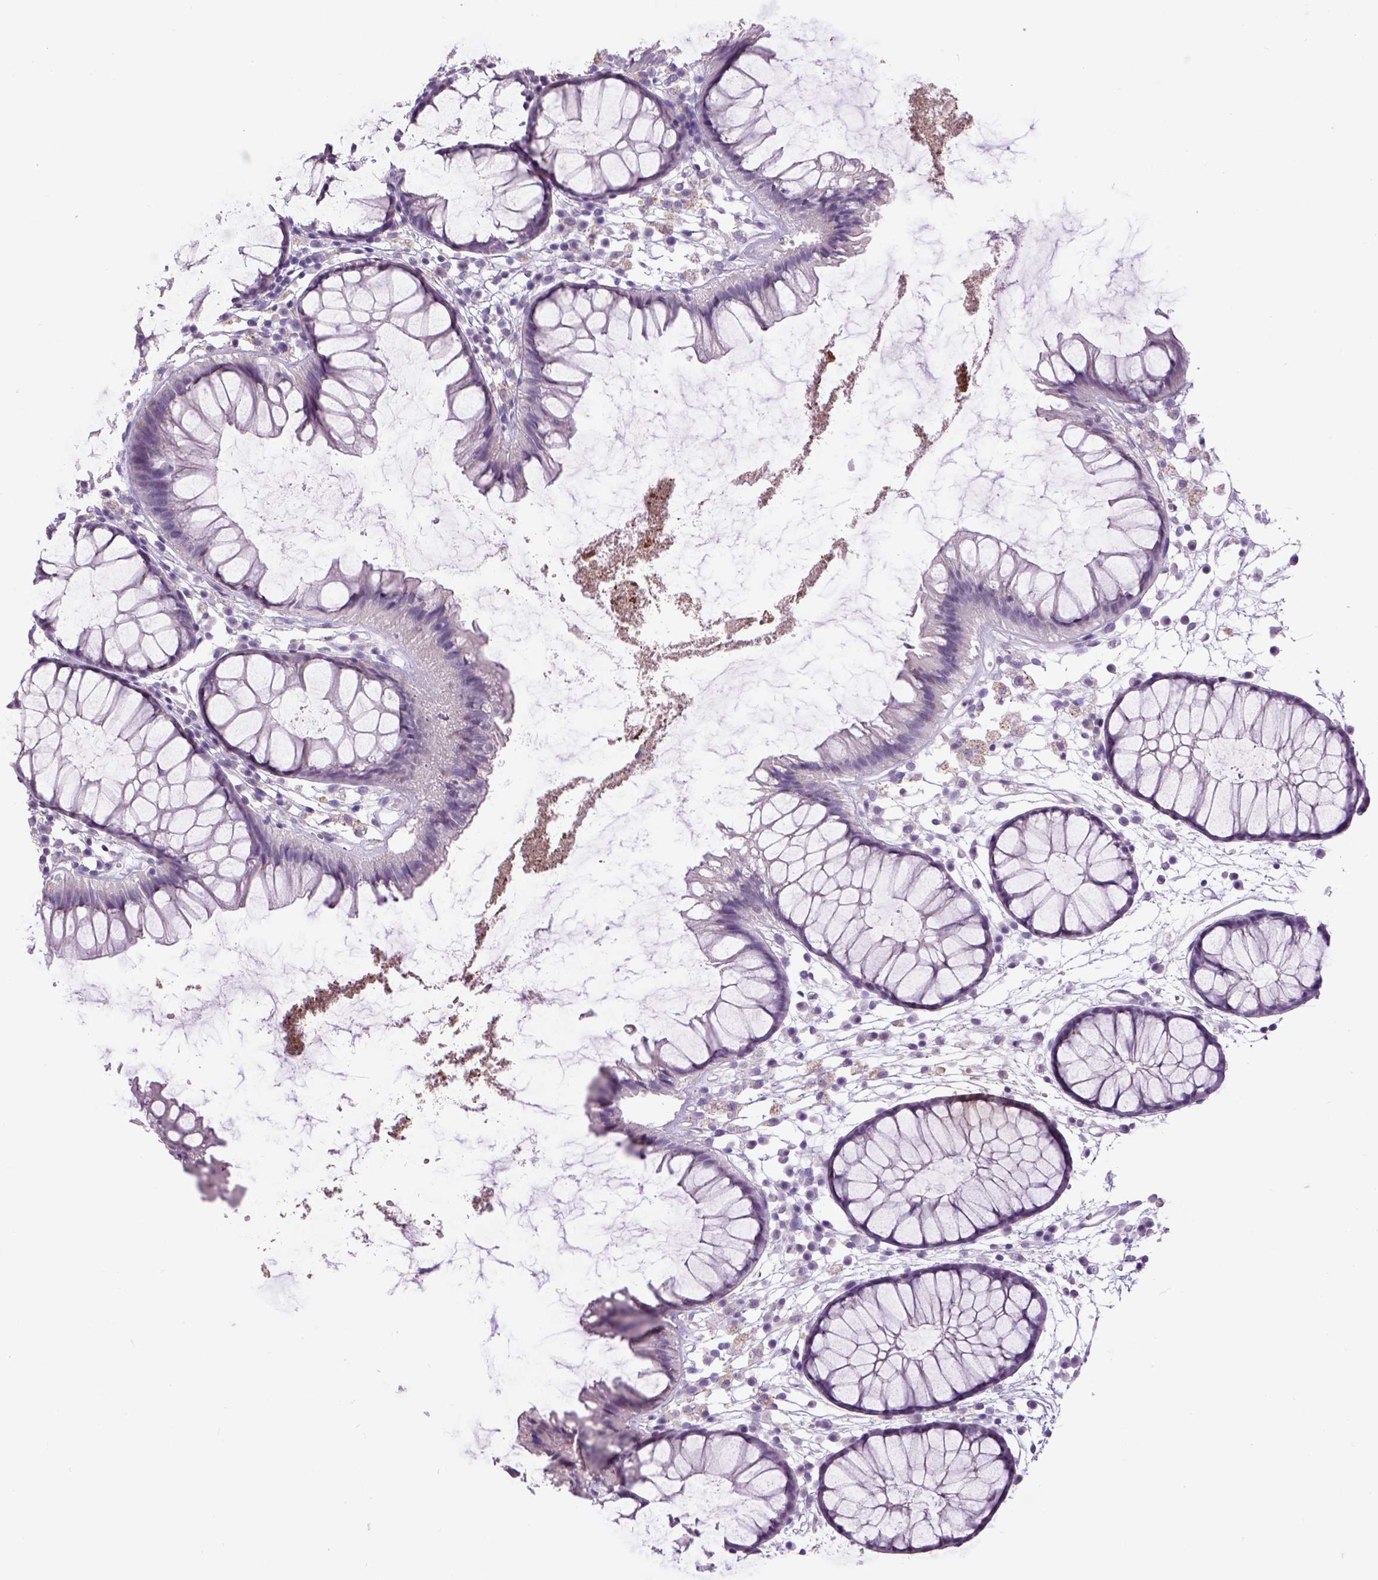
{"staining": {"intensity": "negative", "quantity": "none", "location": "none"}, "tissue": "colon", "cell_type": "Endothelial cells", "image_type": "normal", "snomed": [{"axis": "morphology", "description": "Normal tissue, NOS"}, {"axis": "morphology", "description": "Adenocarcinoma, NOS"}, {"axis": "topography", "description": "Colon"}], "caption": "DAB immunohistochemical staining of unremarkable human colon reveals no significant positivity in endothelial cells.", "gene": "DBH", "patient": {"sex": "male", "age": 65}}